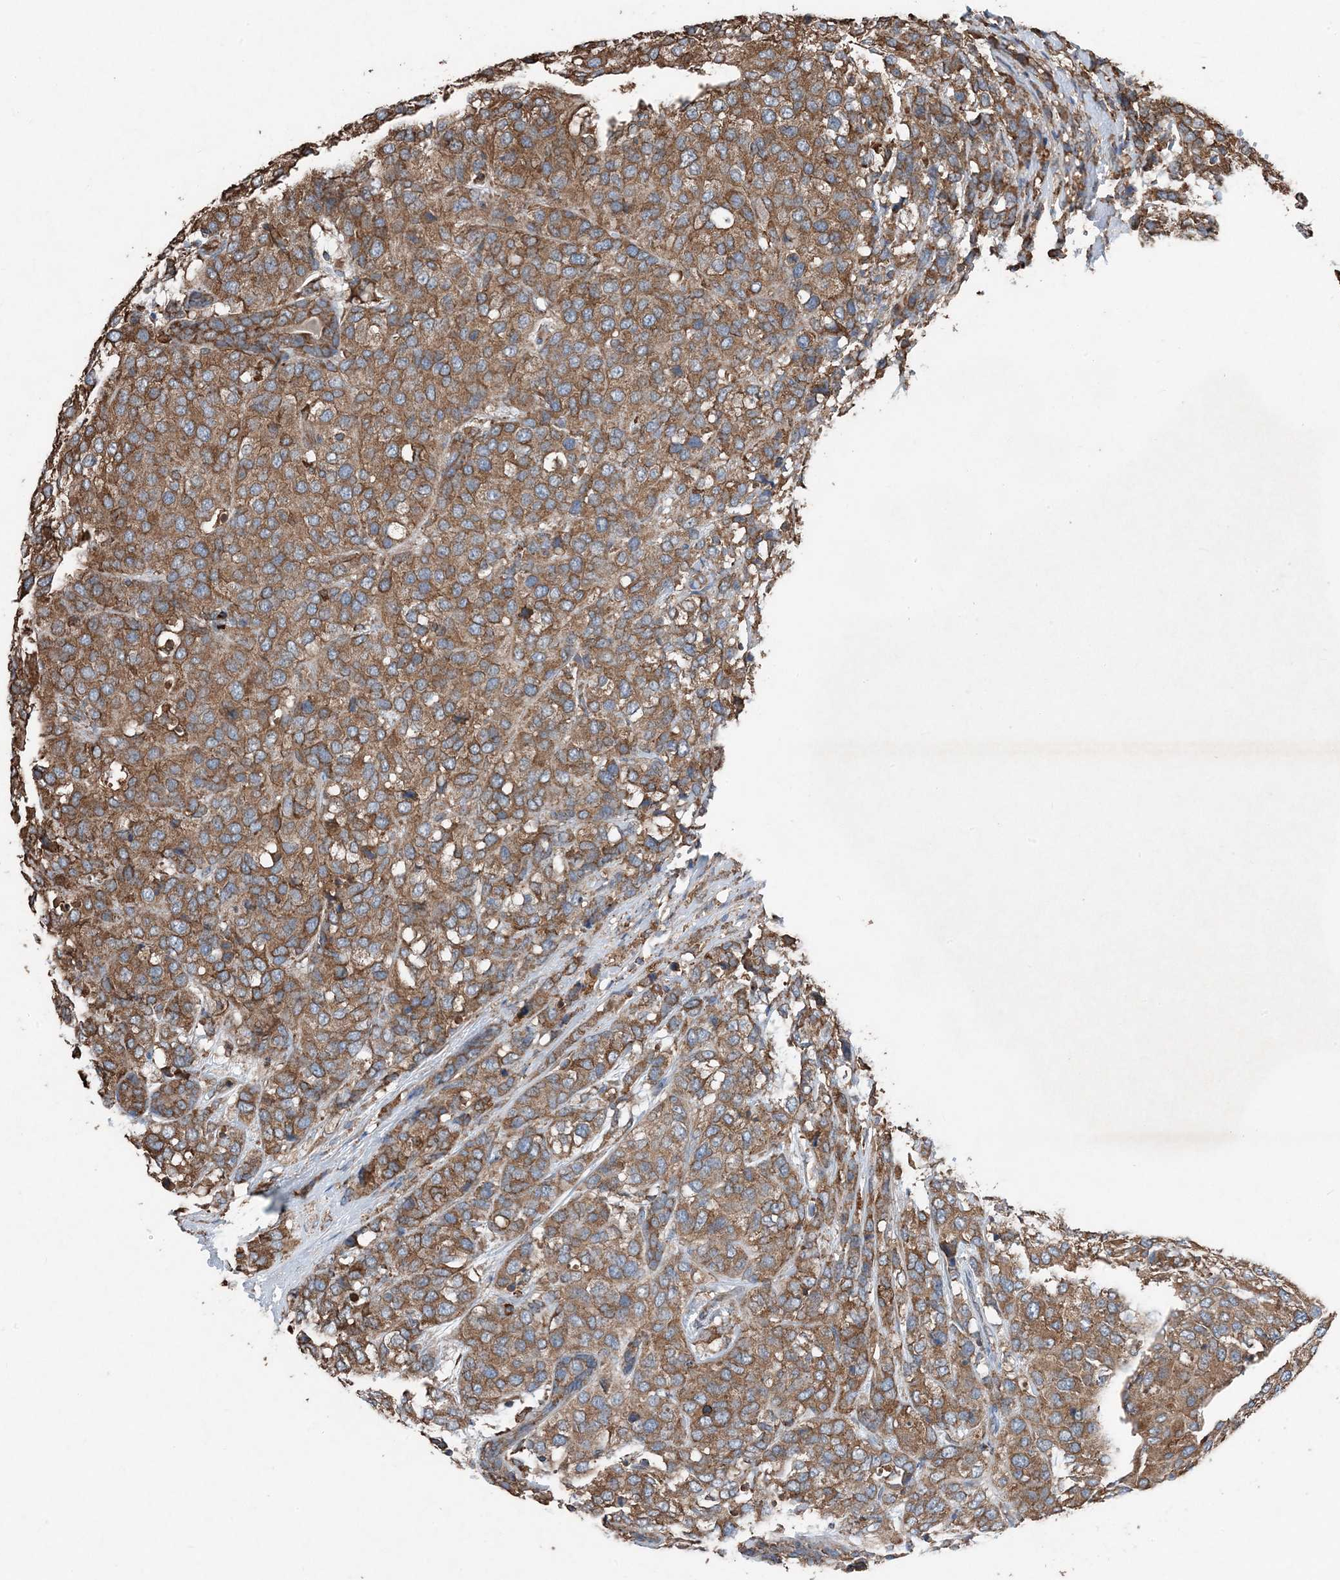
{"staining": {"intensity": "strong", "quantity": ">75%", "location": "cytoplasmic/membranous"}, "tissue": "breast cancer", "cell_type": "Tumor cells", "image_type": "cancer", "snomed": [{"axis": "morphology", "description": "Lobular carcinoma"}, {"axis": "topography", "description": "Breast"}], "caption": "Immunohistochemical staining of human breast cancer (lobular carcinoma) demonstrates high levels of strong cytoplasmic/membranous protein staining in about >75% of tumor cells.", "gene": "PDIA6", "patient": {"sex": "female", "age": 59}}